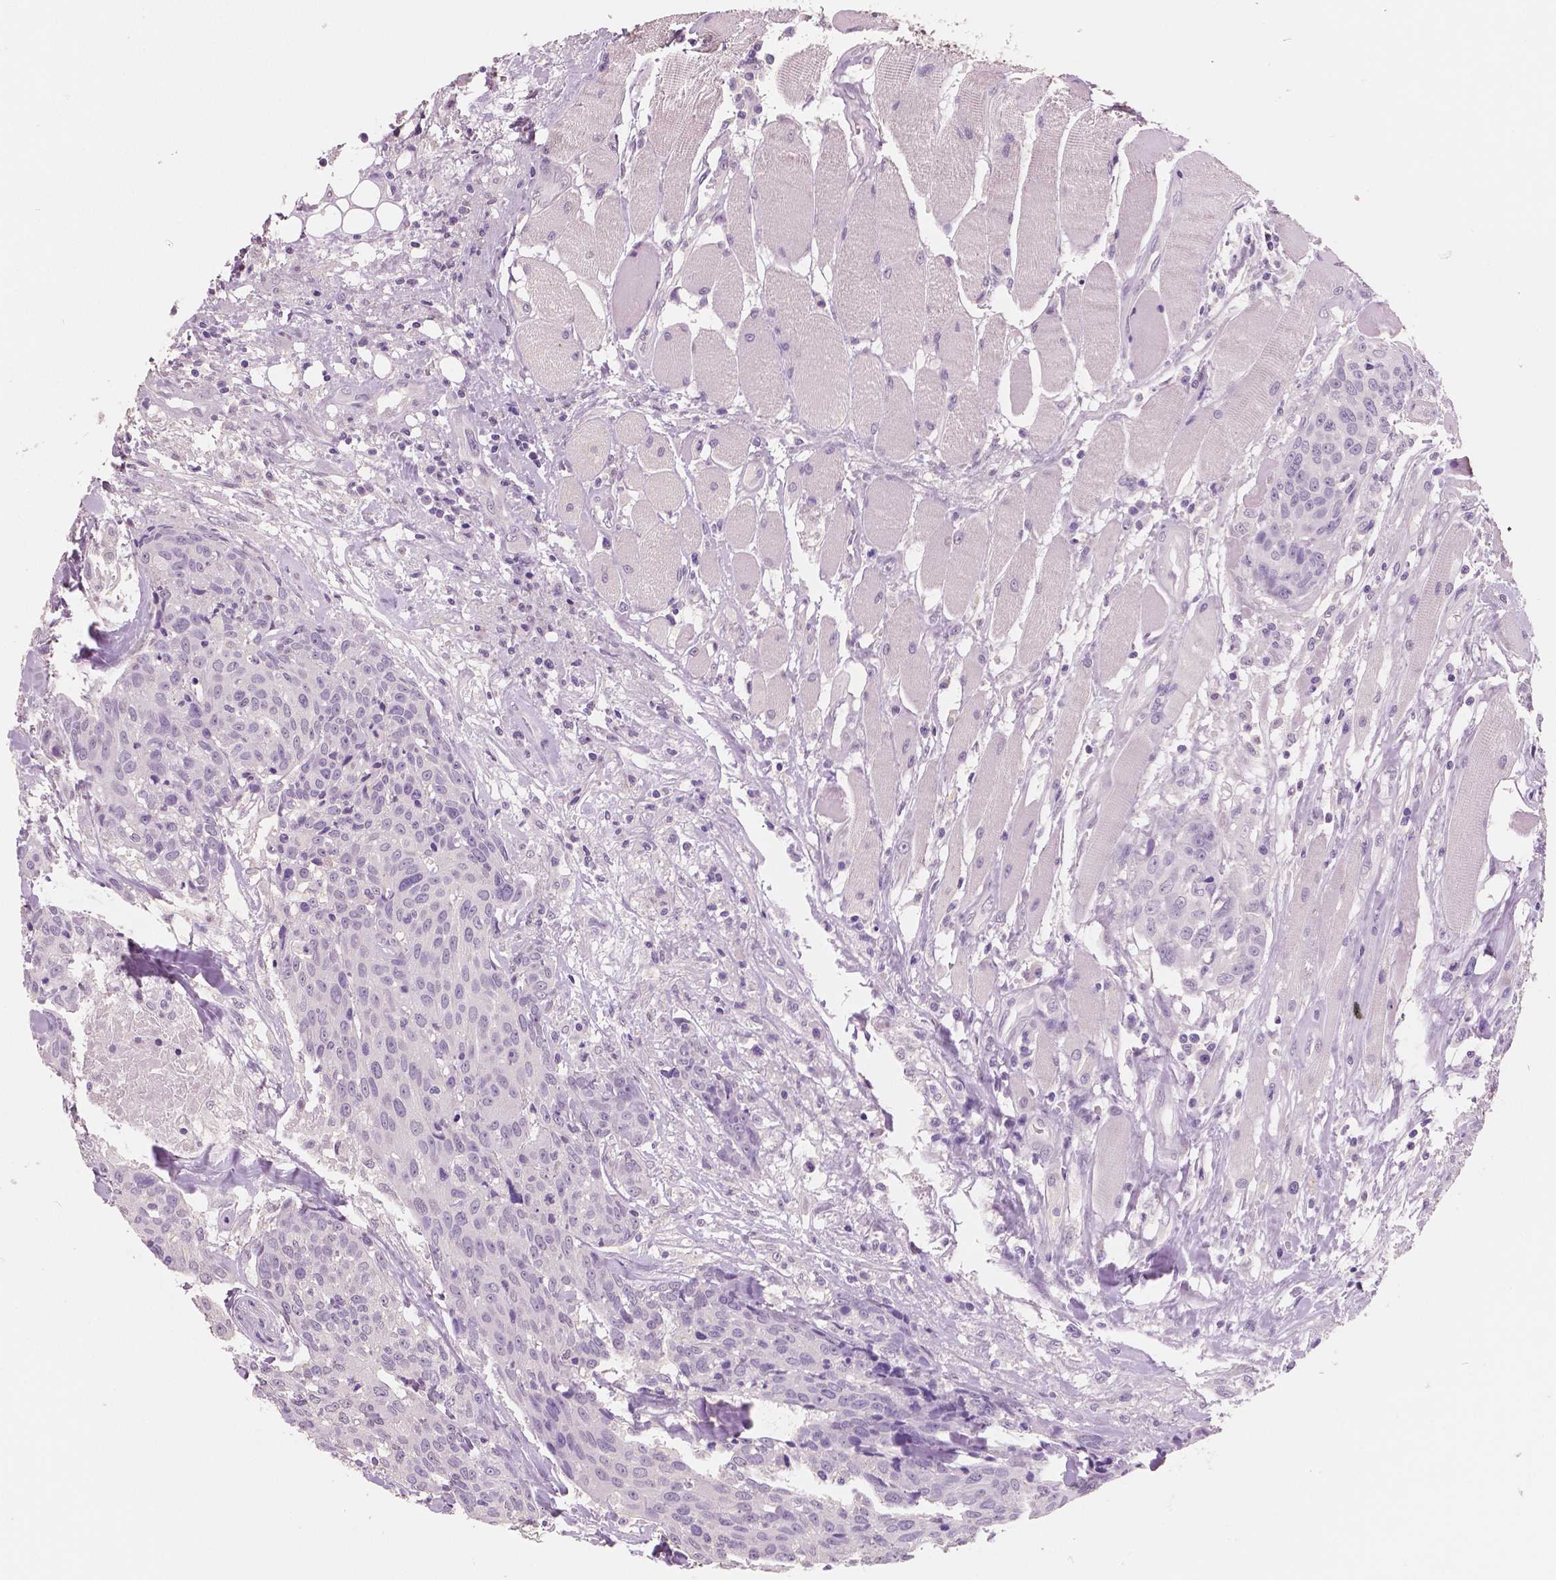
{"staining": {"intensity": "negative", "quantity": "none", "location": "none"}, "tissue": "head and neck cancer", "cell_type": "Tumor cells", "image_type": "cancer", "snomed": [{"axis": "morphology", "description": "Squamous cell carcinoma, NOS"}, {"axis": "topography", "description": "Oral tissue"}, {"axis": "topography", "description": "Head-Neck"}], "caption": "Immunohistochemistry micrograph of human head and neck cancer (squamous cell carcinoma) stained for a protein (brown), which shows no staining in tumor cells. The staining is performed using DAB brown chromogen with nuclei counter-stained in using hematoxylin.", "gene": "NECAB2", "patient": {"sex": "male", "age": 64}}